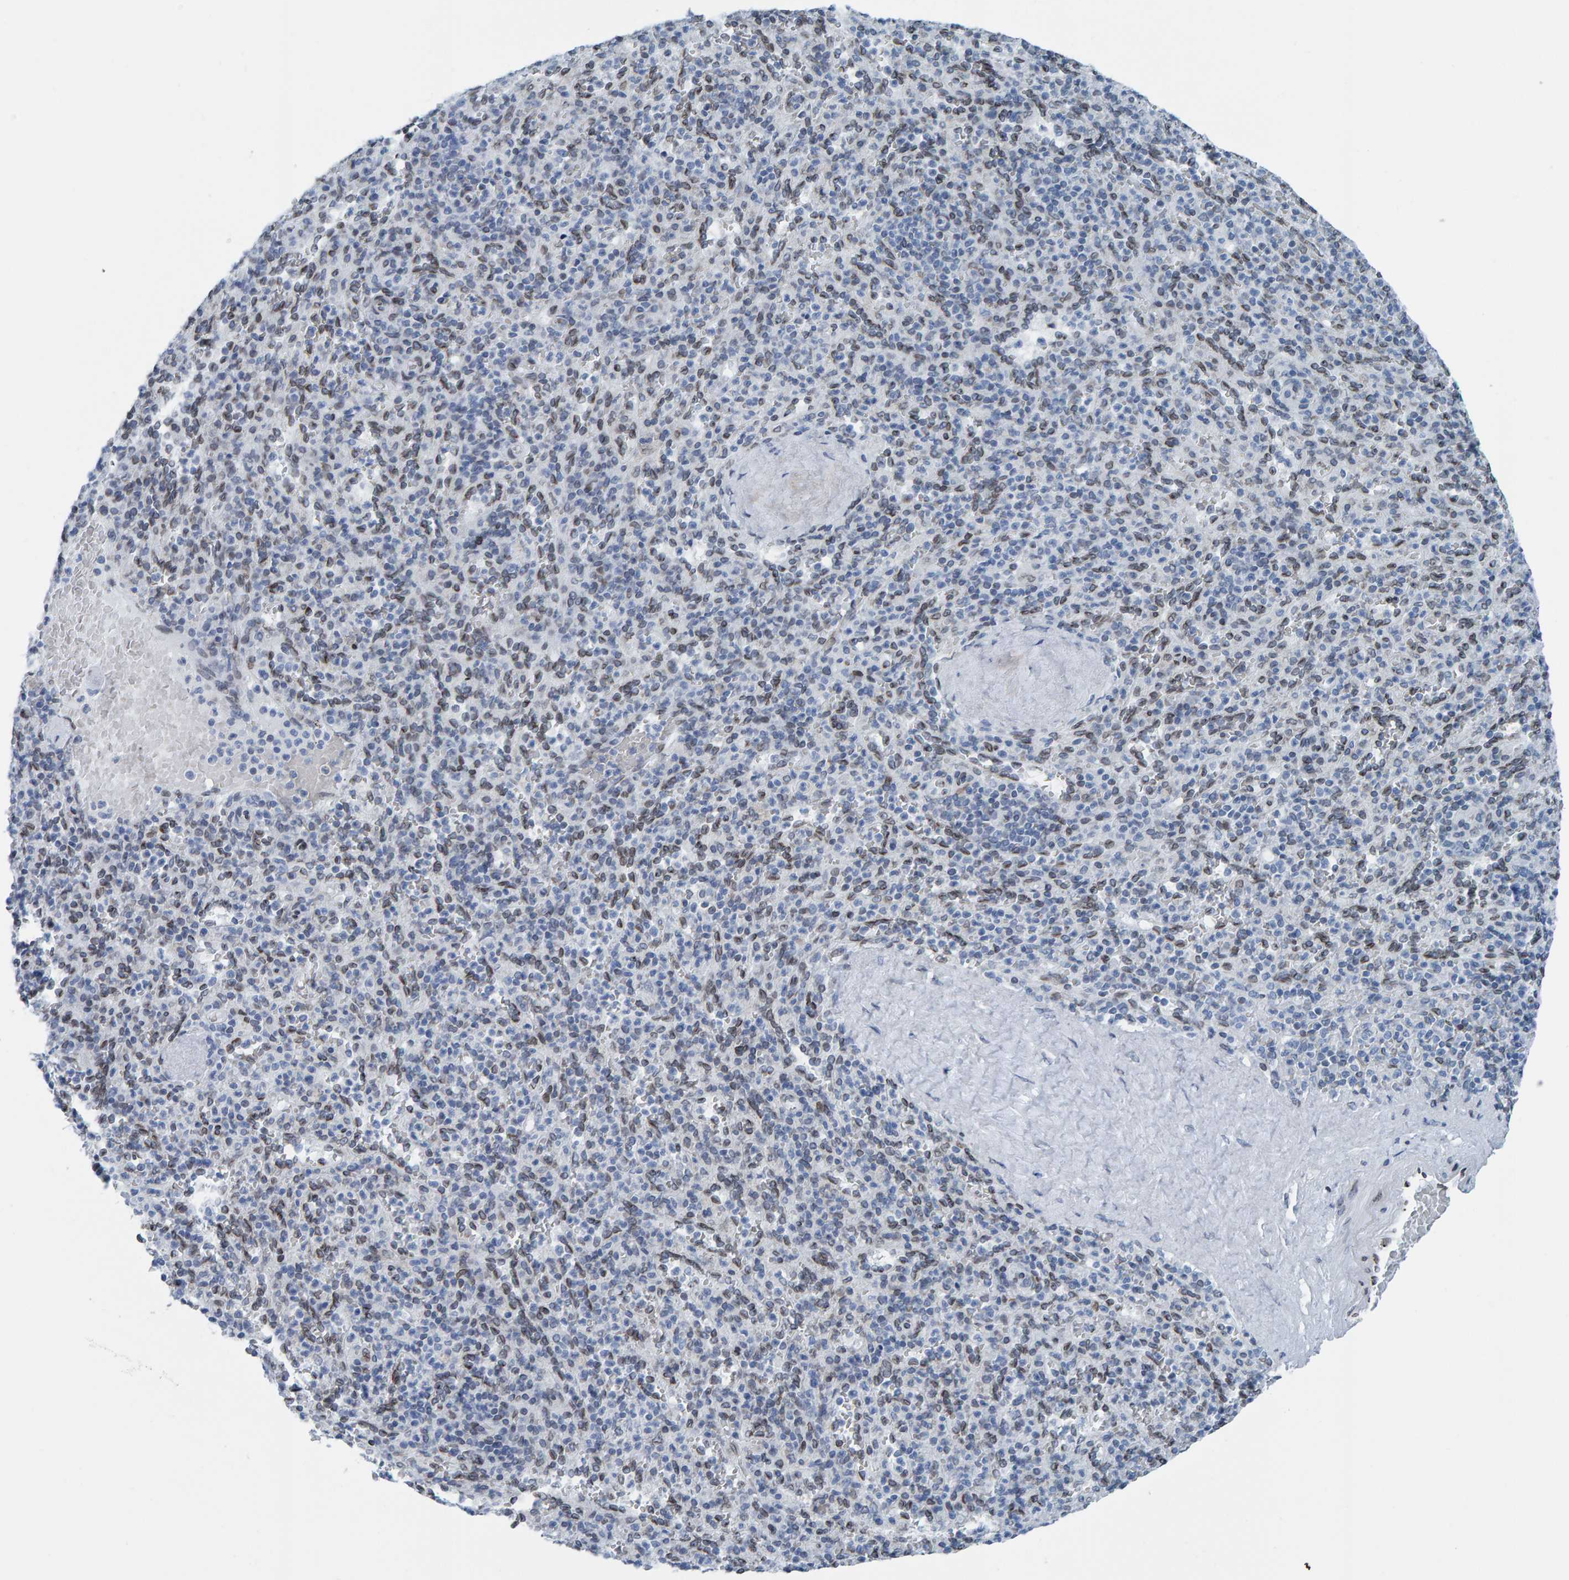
{"staining": {"intensity": "moderate", "quantity": "<25%", "location": "nuclear"}, "tissue": "spleen", "cell_type": "Cells in red pulp", "image_type": "normal", "snomed": [{"axis": "morphology", "description": "Normal tissue, NOS"}, {"axis": "topography", "description": "Spleen"}], "caption": "Immunohistochemical staining of benign human spleen reveals <25% levels of moderate nuclear protein positivity in about <25% of cells in red pulp. Nuclei are stained in blue.", "gene": "LMNB2", "patient": {"sex": "male", "age": 36}}